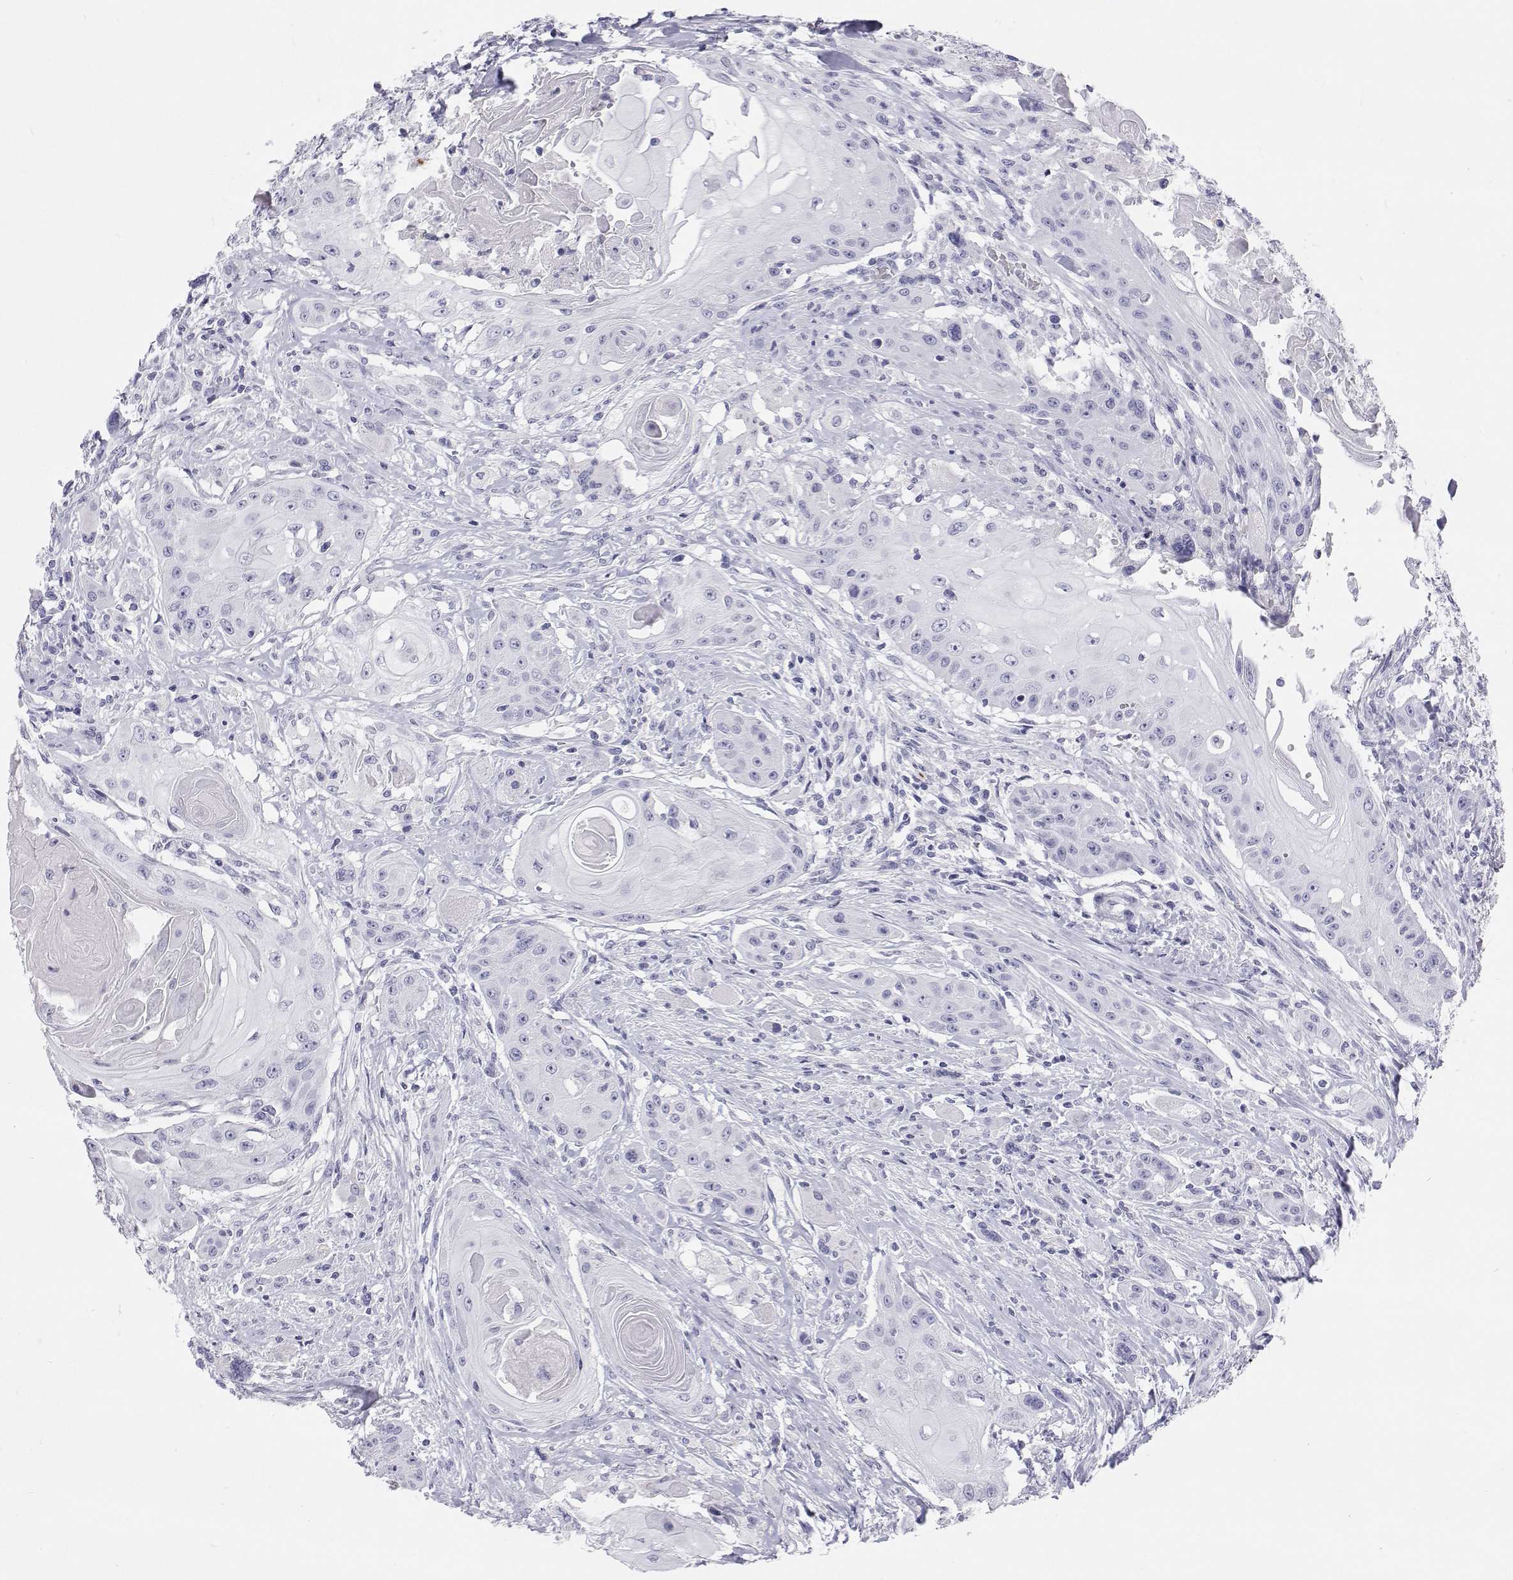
{"staining": {"intensity": "negative", "quantity": "none", "location": "none"}, "tissue": "head and neck cancer", "cell_type": "Tumor cells", "image_type": "cancer", "snomed": [{"axis": "morphology", "description": "Squamous cell carcinoma, NOS"}, {"axis": "topography", "description": "Oral tissue"}, {"axis": "topography", "description": "Head-Neck"}, {"axis": "topography", "description": "Neck, NOS"}], "caption": "Immunohistochemical staining of human head and neck cancer exhibits no significant positivity in tumor cells.", "gene": "SFTPB", "patient": {"sex": "female", "age": 55}}